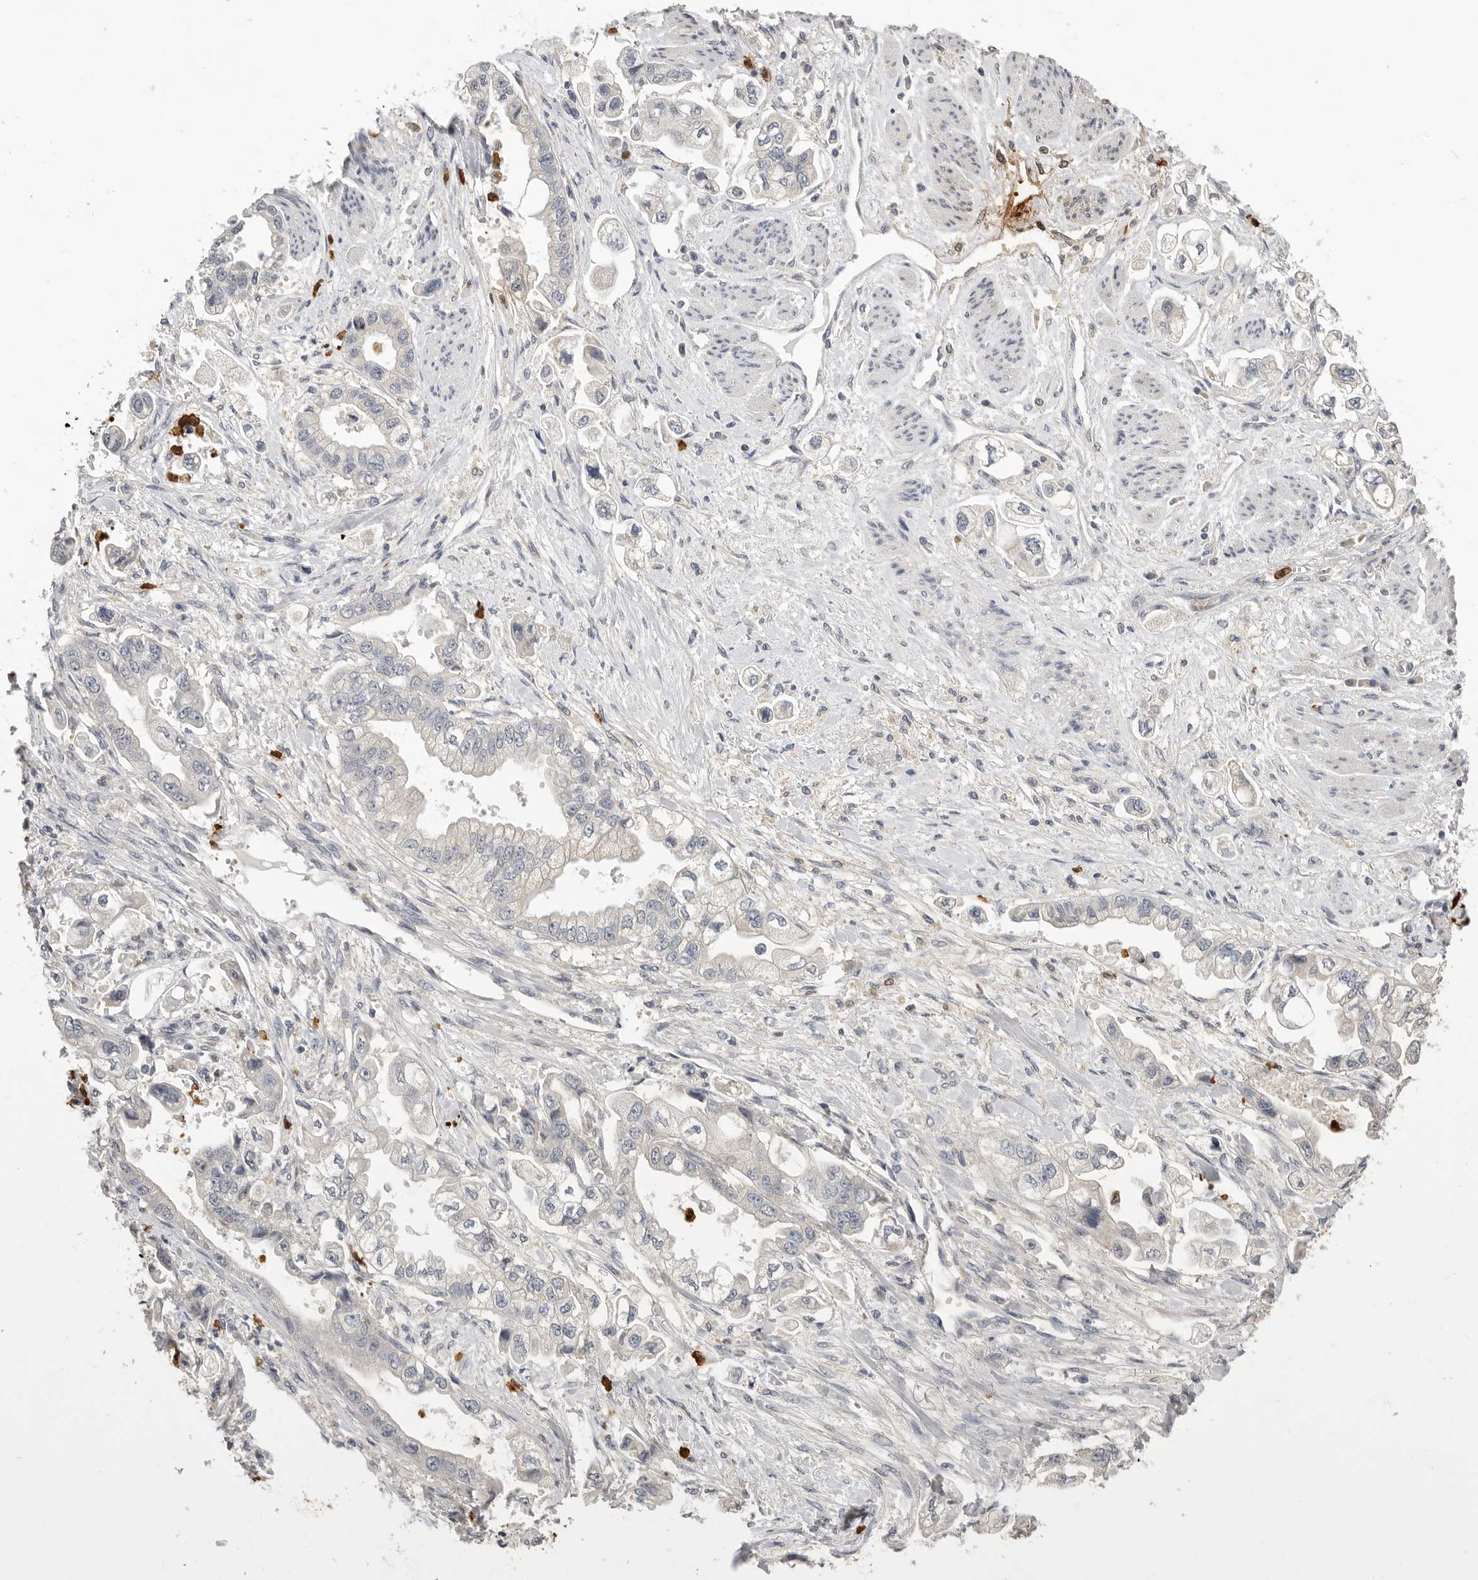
{"staining": {"intensity": "negative", "quantity": "none", "location": "none"}, "tissue": "stomach cancer", "cell_type": "Tumor cells", "image_type": "cancer", "snomed": [{"axis": "morphology", "description": "Adenocarcinoma, NOS"}, {"axis": "topography", "description": "Stomach"}], "caption": "Tumor cells show no significant staining in stomach cancer (adenocarcinoma). (DAB (3,3'-diaminobenzidine) immunohistochemistry, high magnification).", "gene": "LTBR", "patient": {"sex": "male", "age": 62}}